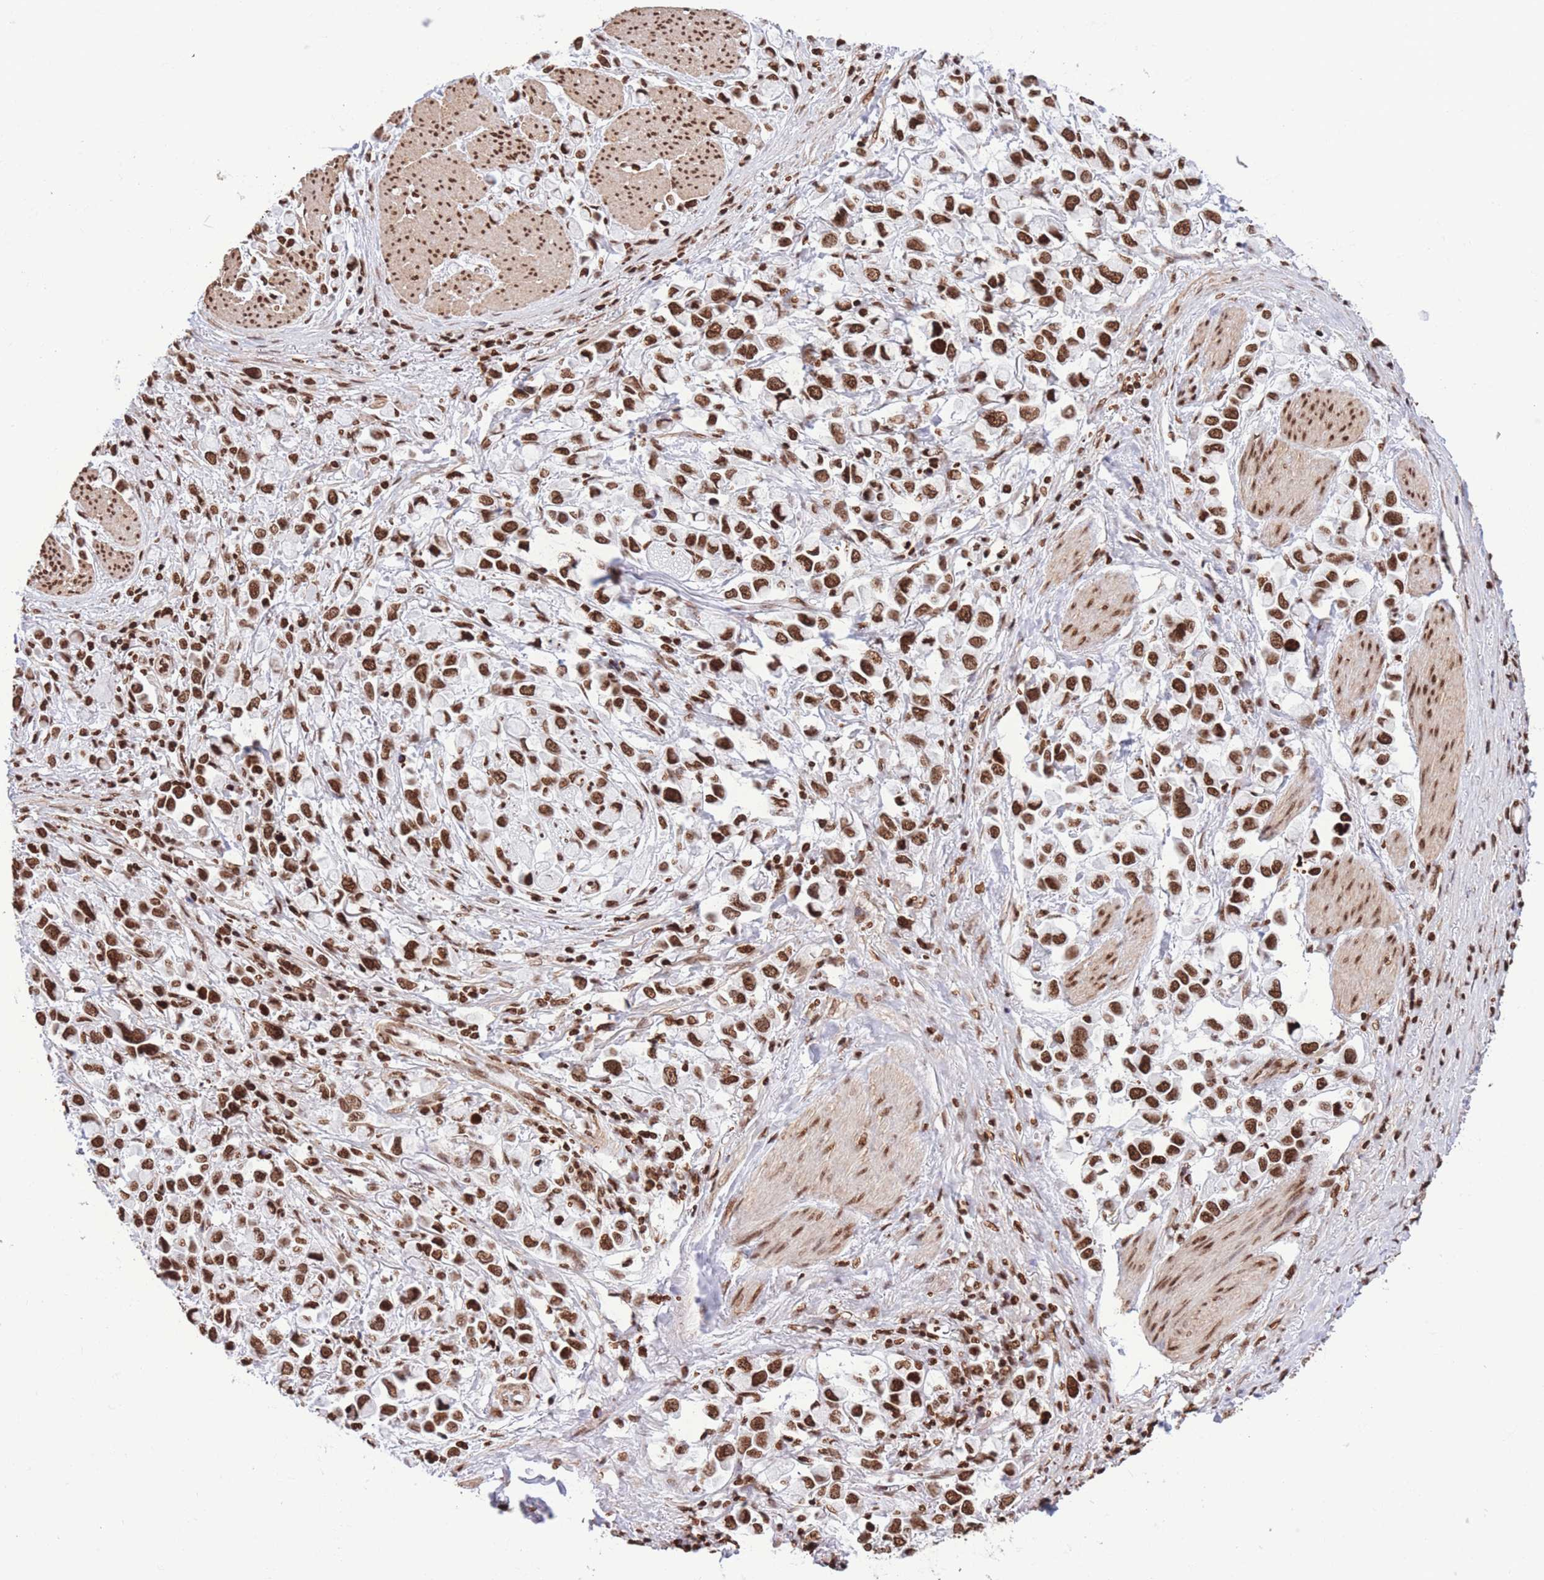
{"staining": {"intensity": "strong", "quantity": ">75%", "location": "nuclear"}, "tissue": "stomach cancer", "cell_type": "Tumor cells", "image_type": "cancer", "snomed": [{"axis": "morphology", "description": "Adenocarcinoma, NOS"}, {"axis": "topography", "description": "Stomach"}], "caption": "Protein staining of adenocarcinoma (stomach) tissue exhibits strong nuclear positivity in approximately >75% of tumor cells. Nuclei are stained in blue.", "gene": "H2BC11", "patient": {"sex": "female", "age": 81}}